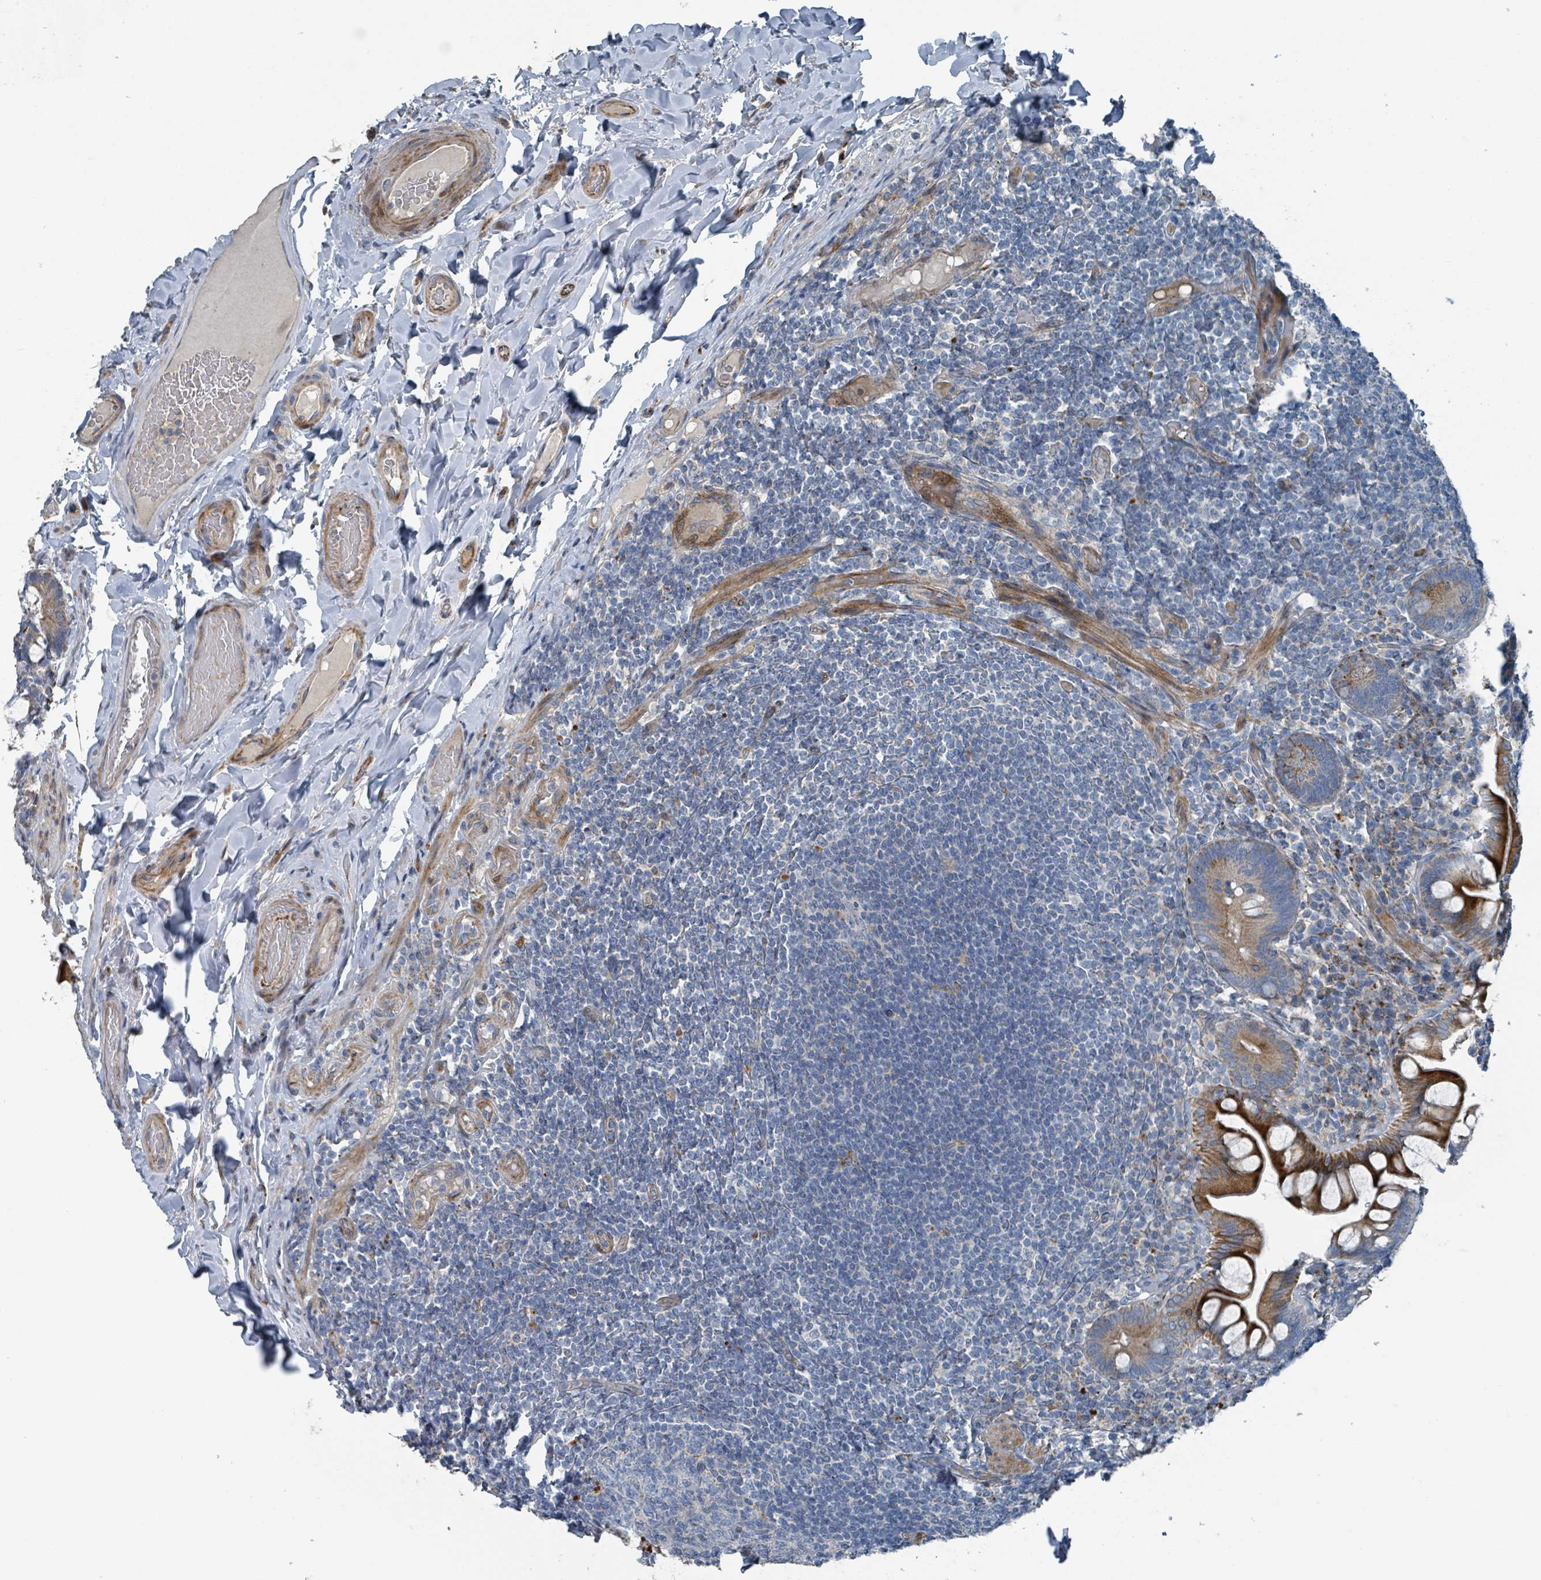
{"staining": {"intensity": "strong", "quantity": ">75%", "location": "cytoplasmic/membranous"}, "tissue": "small intestine", "cell_type": "Glandular cells", "image_type": "normal", "snomed": [{"axis": "morphology", "description": "Normal tissue, NOS"}, {"axis": "topography", "description": "Small intestine"}], "caption": "Immunohistochemistry (IHC) of benign human small intestine shows high levels of strong cytoplasmic/membranous staining in approximately >75% of glandular cells.", "gene": "DIPK2A", "patient": {"sex": "male", "age": 70}}